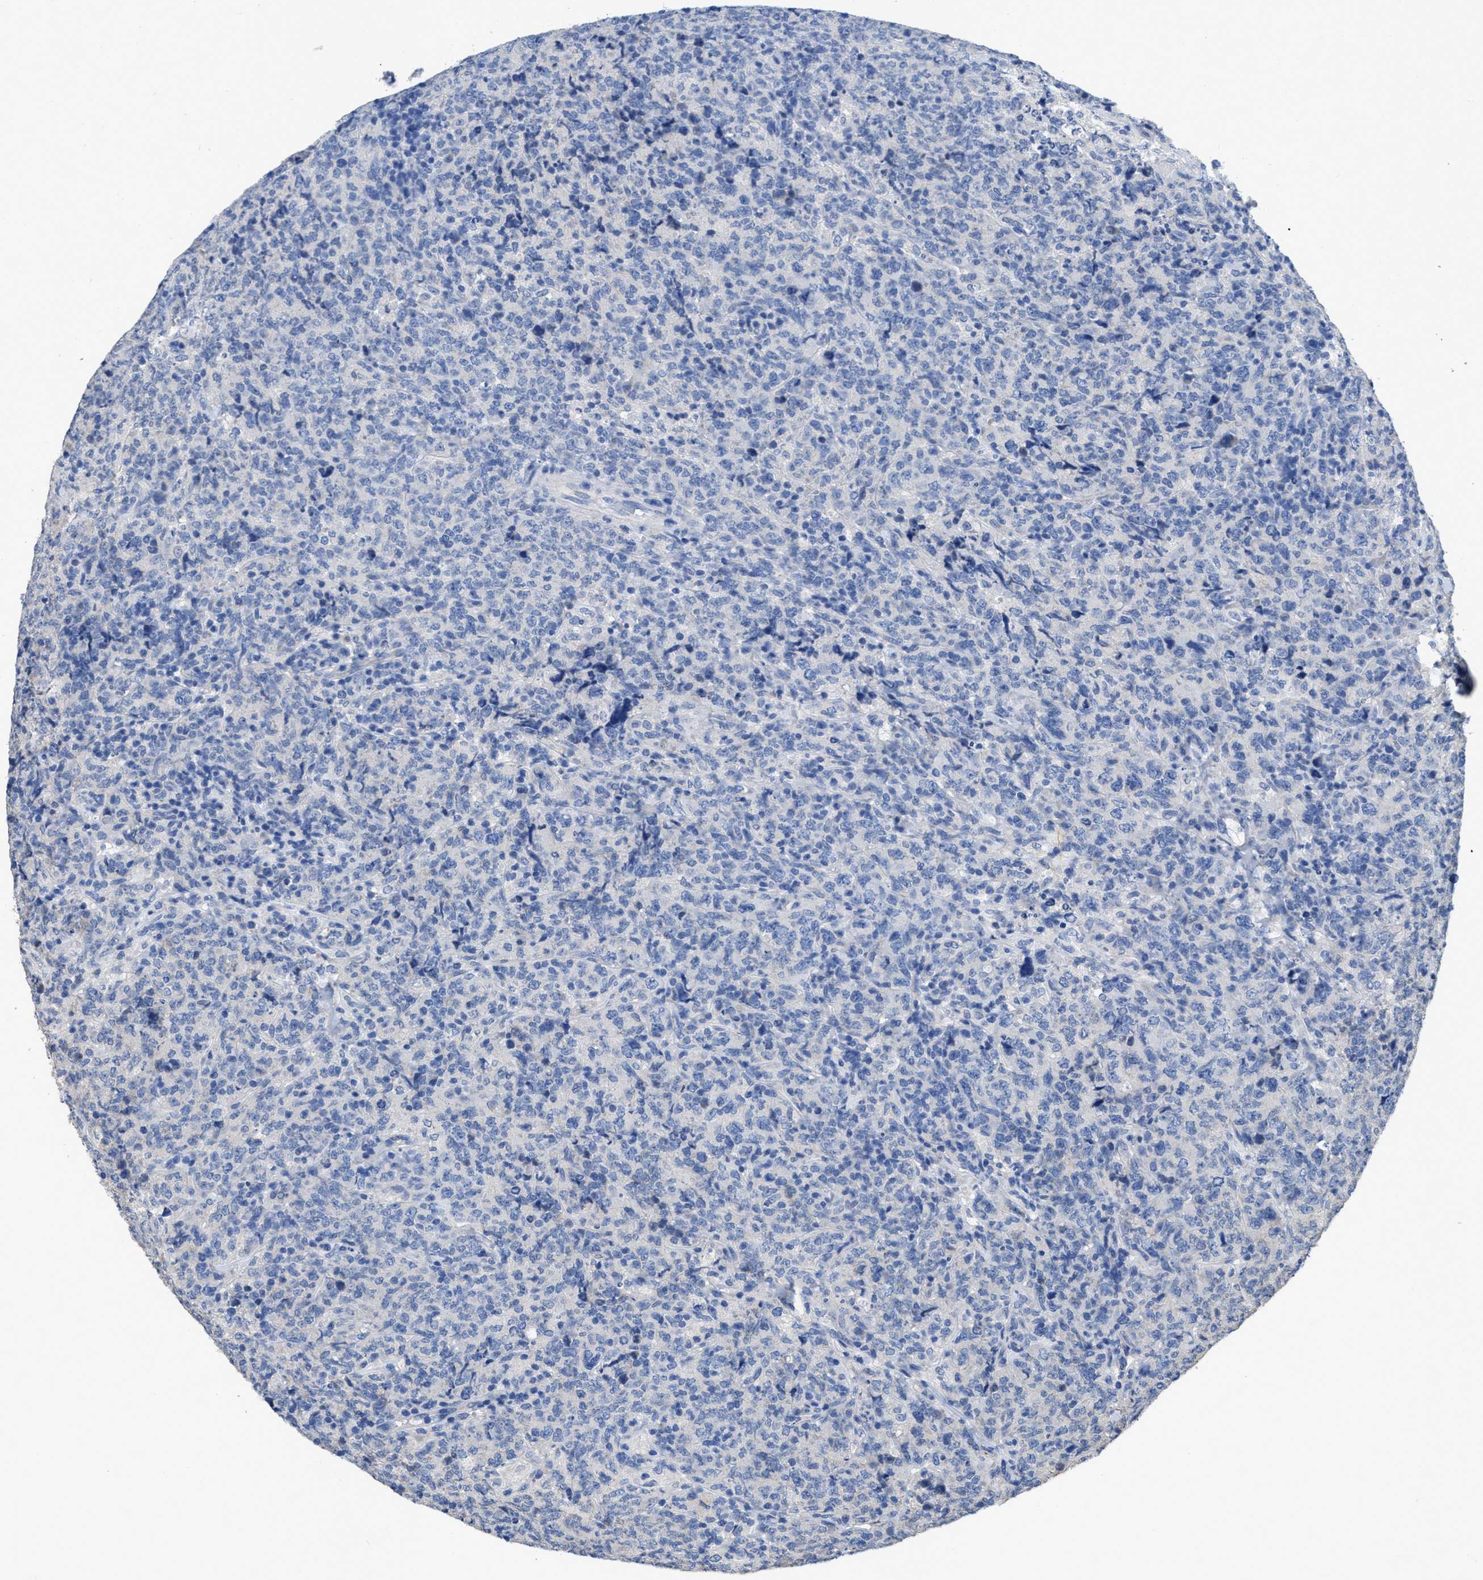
{"staining": {"intensity": "negative", "quantity": "none", "location": "none"}, "tissue": "lymphoma", "cell_type": "Tumor cells", "image_type": "cancer", "snomed": [{"axis": "morphology", "description": "Malignant lymphoma, non-Hodgkin's type, High grade"}, {"axis": "topography", "description": "Tonsil"}], "caption": "This is an immunohistochemistry image of malignant lymphoma, non-Hodgkin's type (high-grade). There is no expression in tumor cells.", "gene": "CA9", "patient": {"sex": "female", "age": 36}}